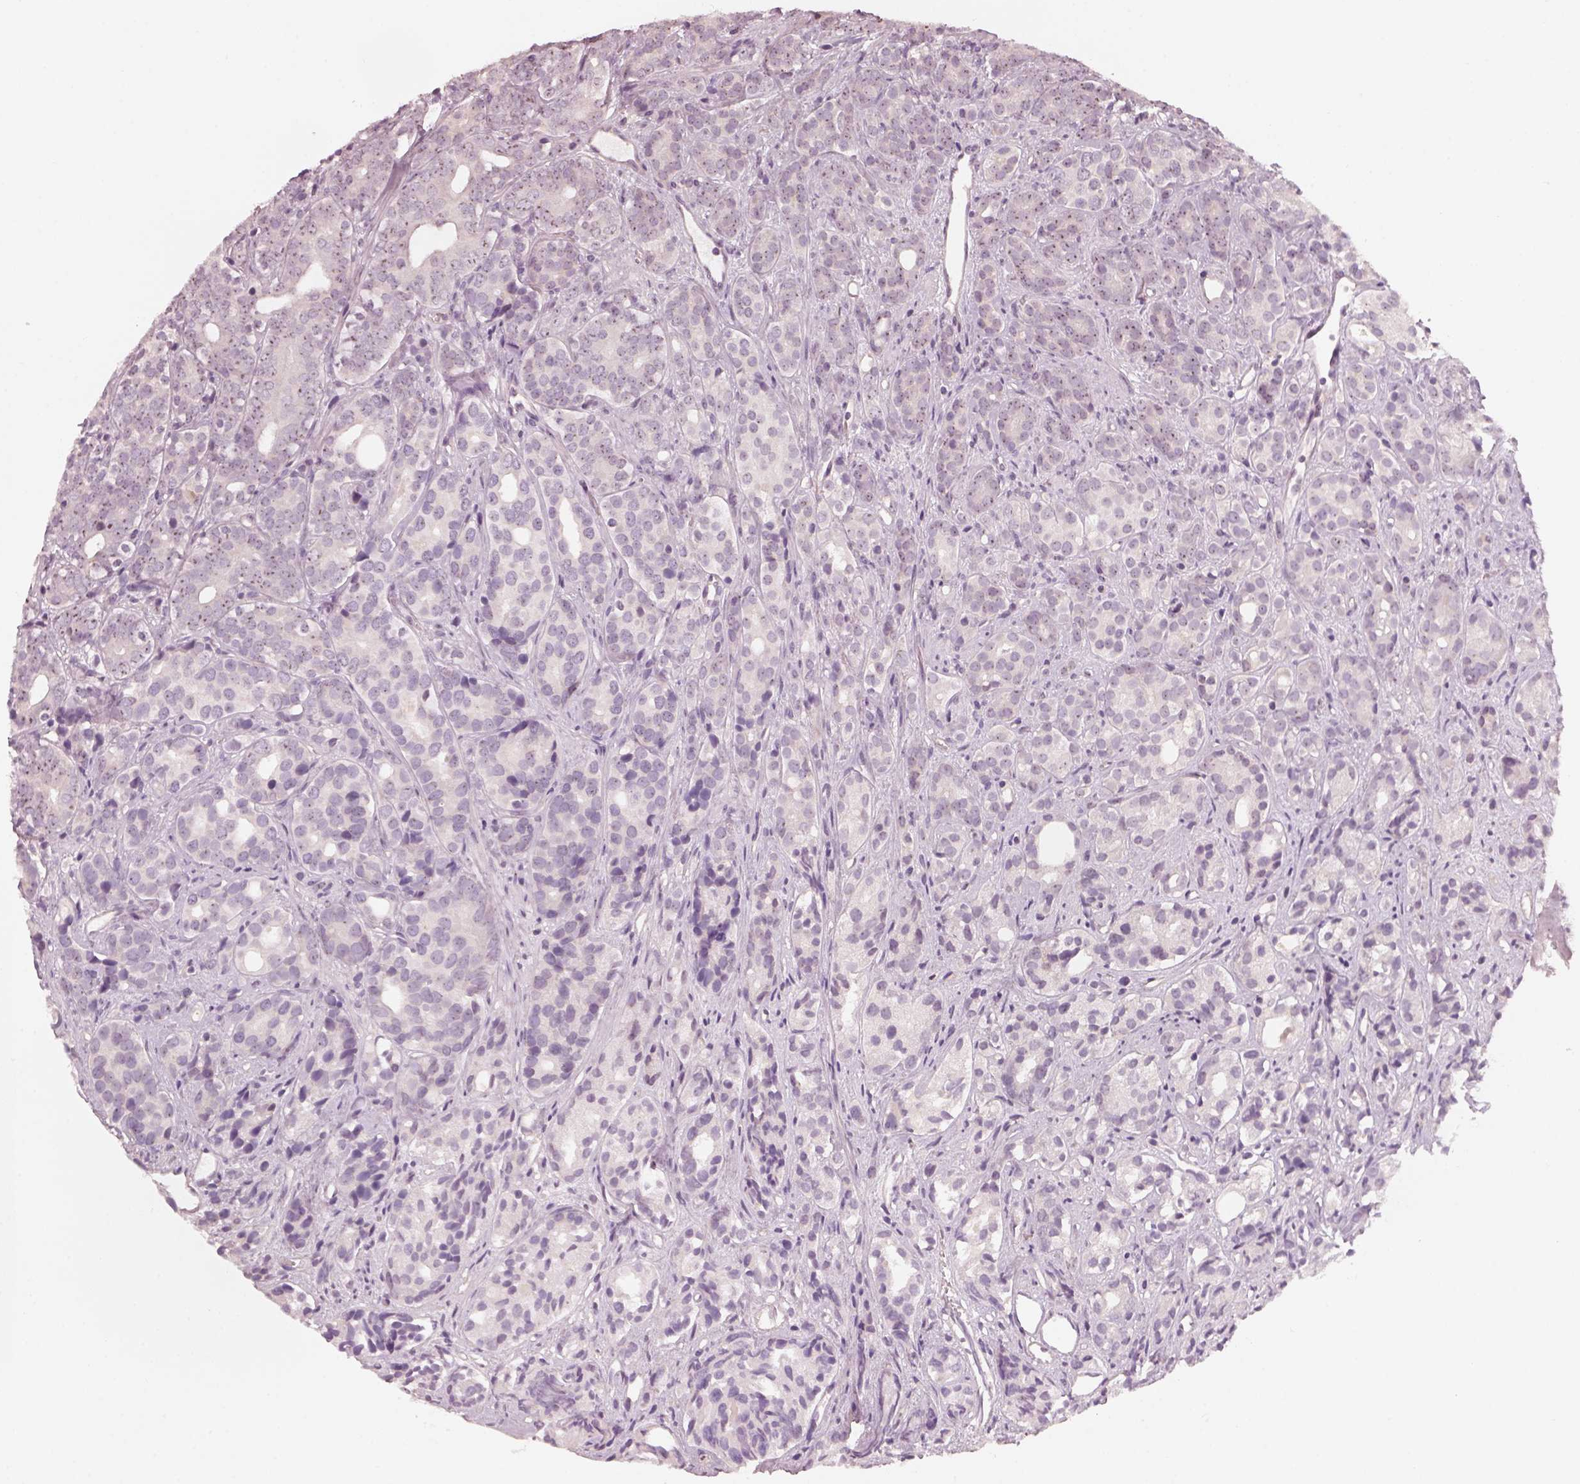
{"staining": {"intensity": "negative", "quantity": "none", "location": "none"}, "tissue": "prostate cancer", "cell_type": "Tumor cells", "image_type": "cancer", "snomed": [{"axis": "morphology", "description": "Adenocarcinoma, High grade"}, {"axis": "topography", "description": "Prostate"}], "caption": "Immunohistochemistry (IHC) of prostate high-grade adenocarcinoma exhibits no expression in tumor cells. Brightfield microscopy of immunohistochemistry stained with DAB (brown) and hematoxylin (blue), captured at high magnification.", "gene": "CDS1", "patient": {"sex": "male", "age": 84}}